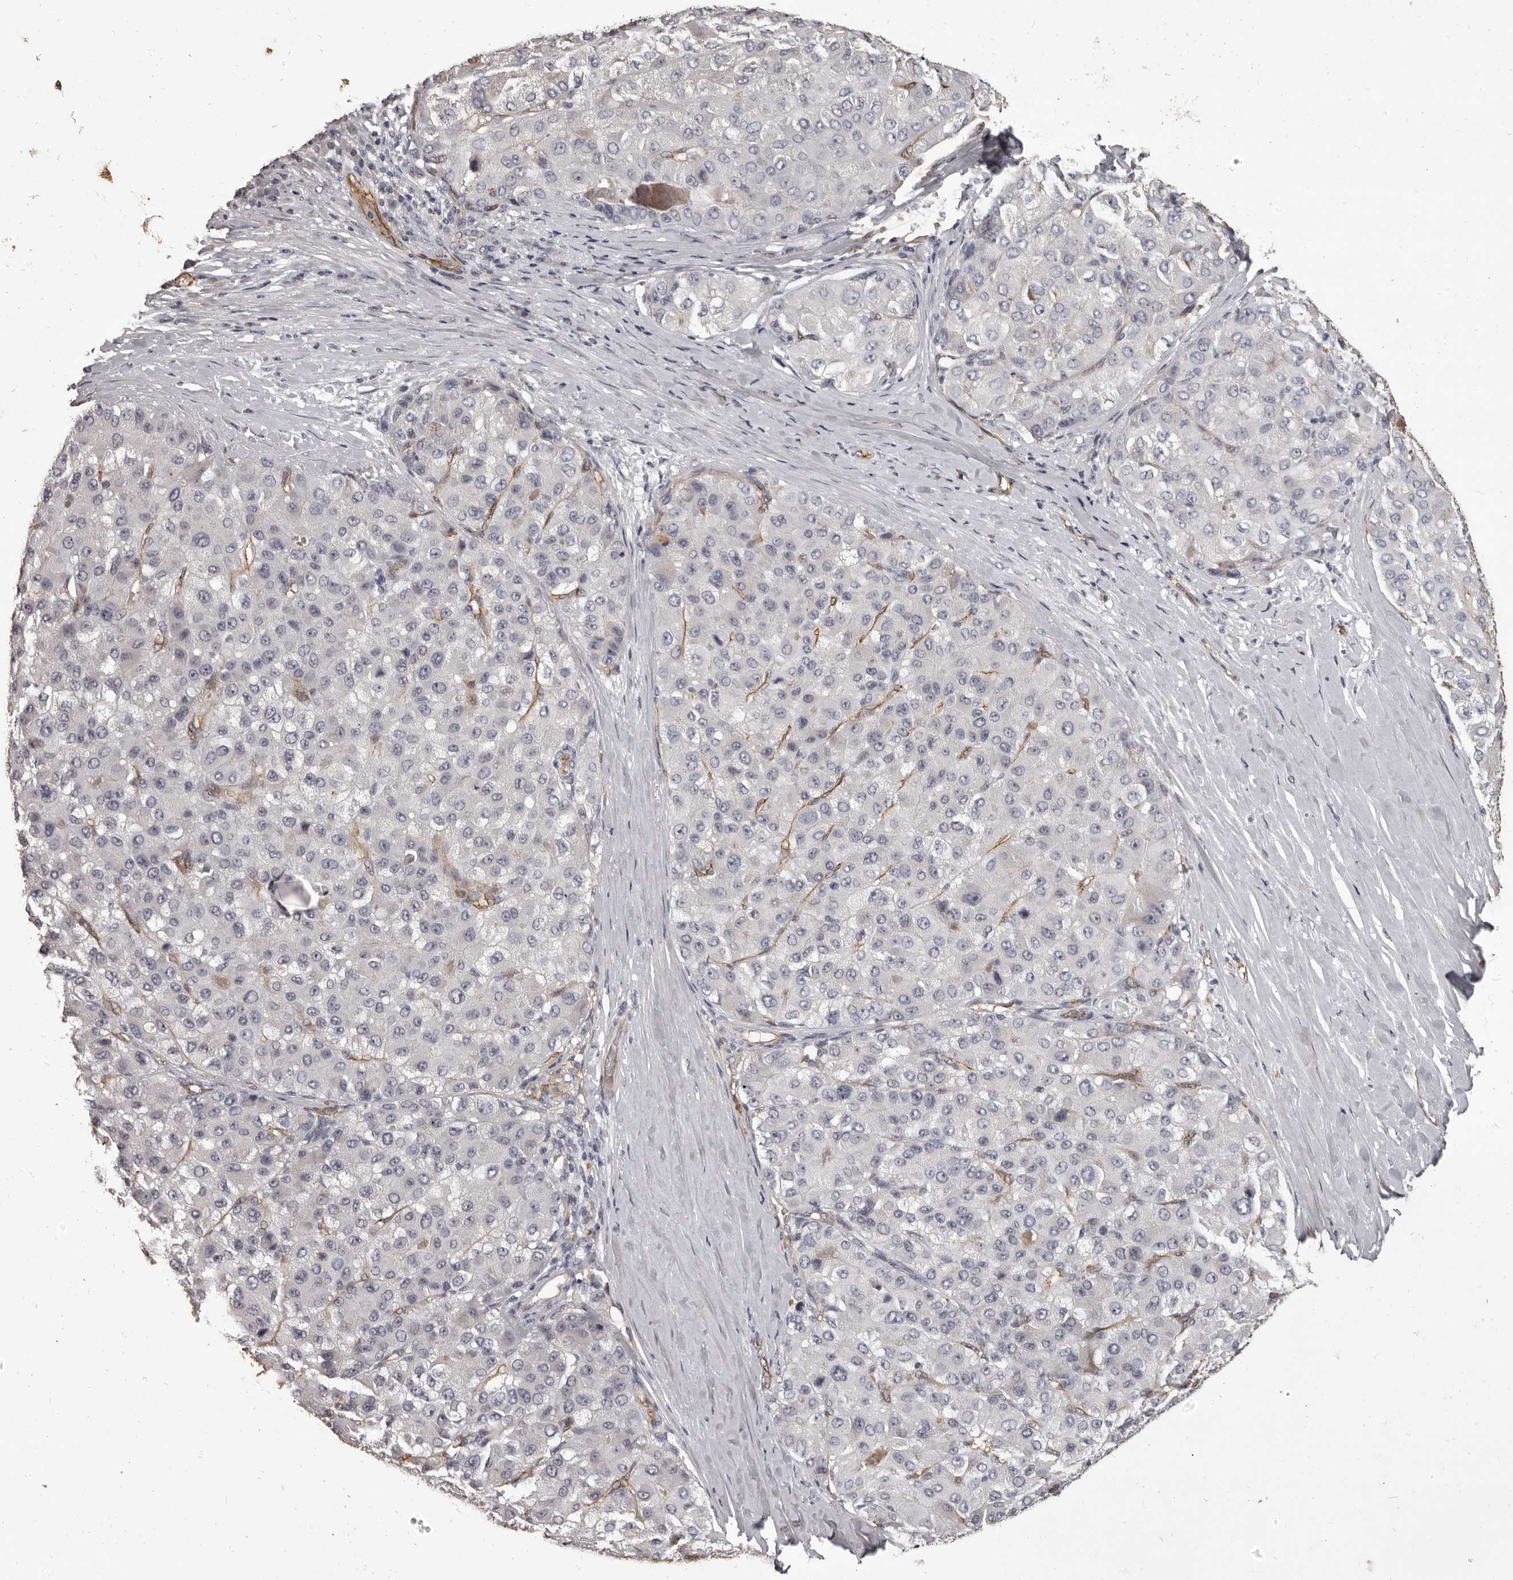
{"staining": {"intensity": "negative", "quantity": "none", "location": "none"}, "tissue": "liver cancer", "cell_type": "Tumor cells", "image_type": "cancer", "snomed": [{"axis": "morphology", "description": "Carcinoma, Hepatocellular, NOS"}, {"axis": "topography", "description": "Liver"}], "caption": "Human liver cancer stained for a protein using immunohistochemistry reveals no staining in tumor cells.", "gene": "GPR78", "patient": {"sex": "male", "age": 80}}